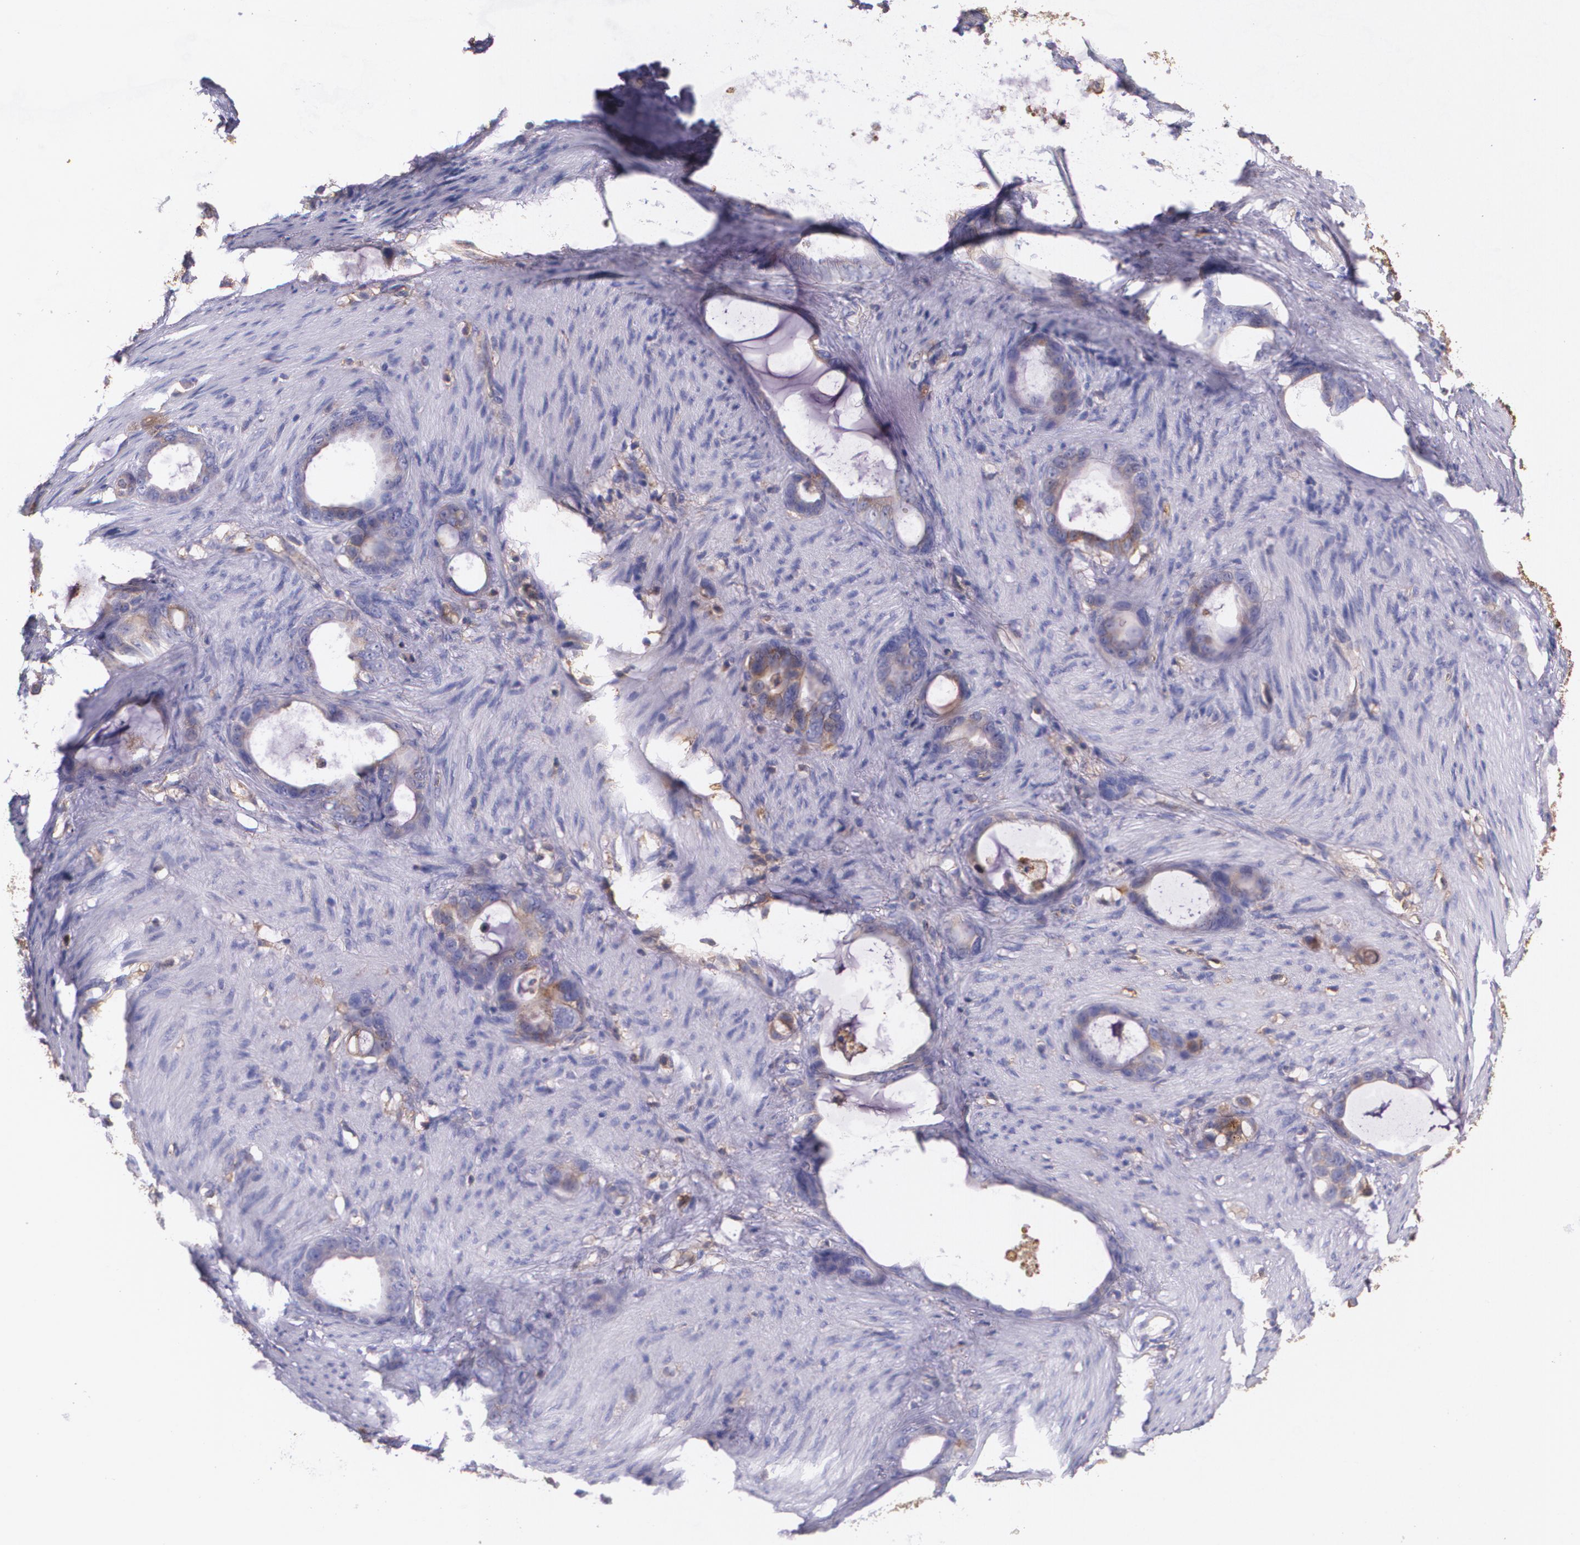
{"staining": {"intensity": "weak", "quantity": "25%-75%", "location": "cytoplasmic/membranous"}, "tissue": "stomach cancer", "cell_type": "Tumor cells", "image_type": "cancer", "snomed": [{"axis": "morphology", "description": "Adenocarcinoma, NOS"}, {"axis": "topography", "description": "Stomach"}], "caption": "Immunohistochemistry (IHC) (DAB (3,3'-diaminobenzidine)) staining of human stomach adenocarcinoma displays weak cytoplasmic/membranous protein positivity in approximately 25%-75% of tumor cells. (IHC, brightfield microscopy, high magnification).", "gene": "B2M", "patient": {"sex": "female", "age": 75}}